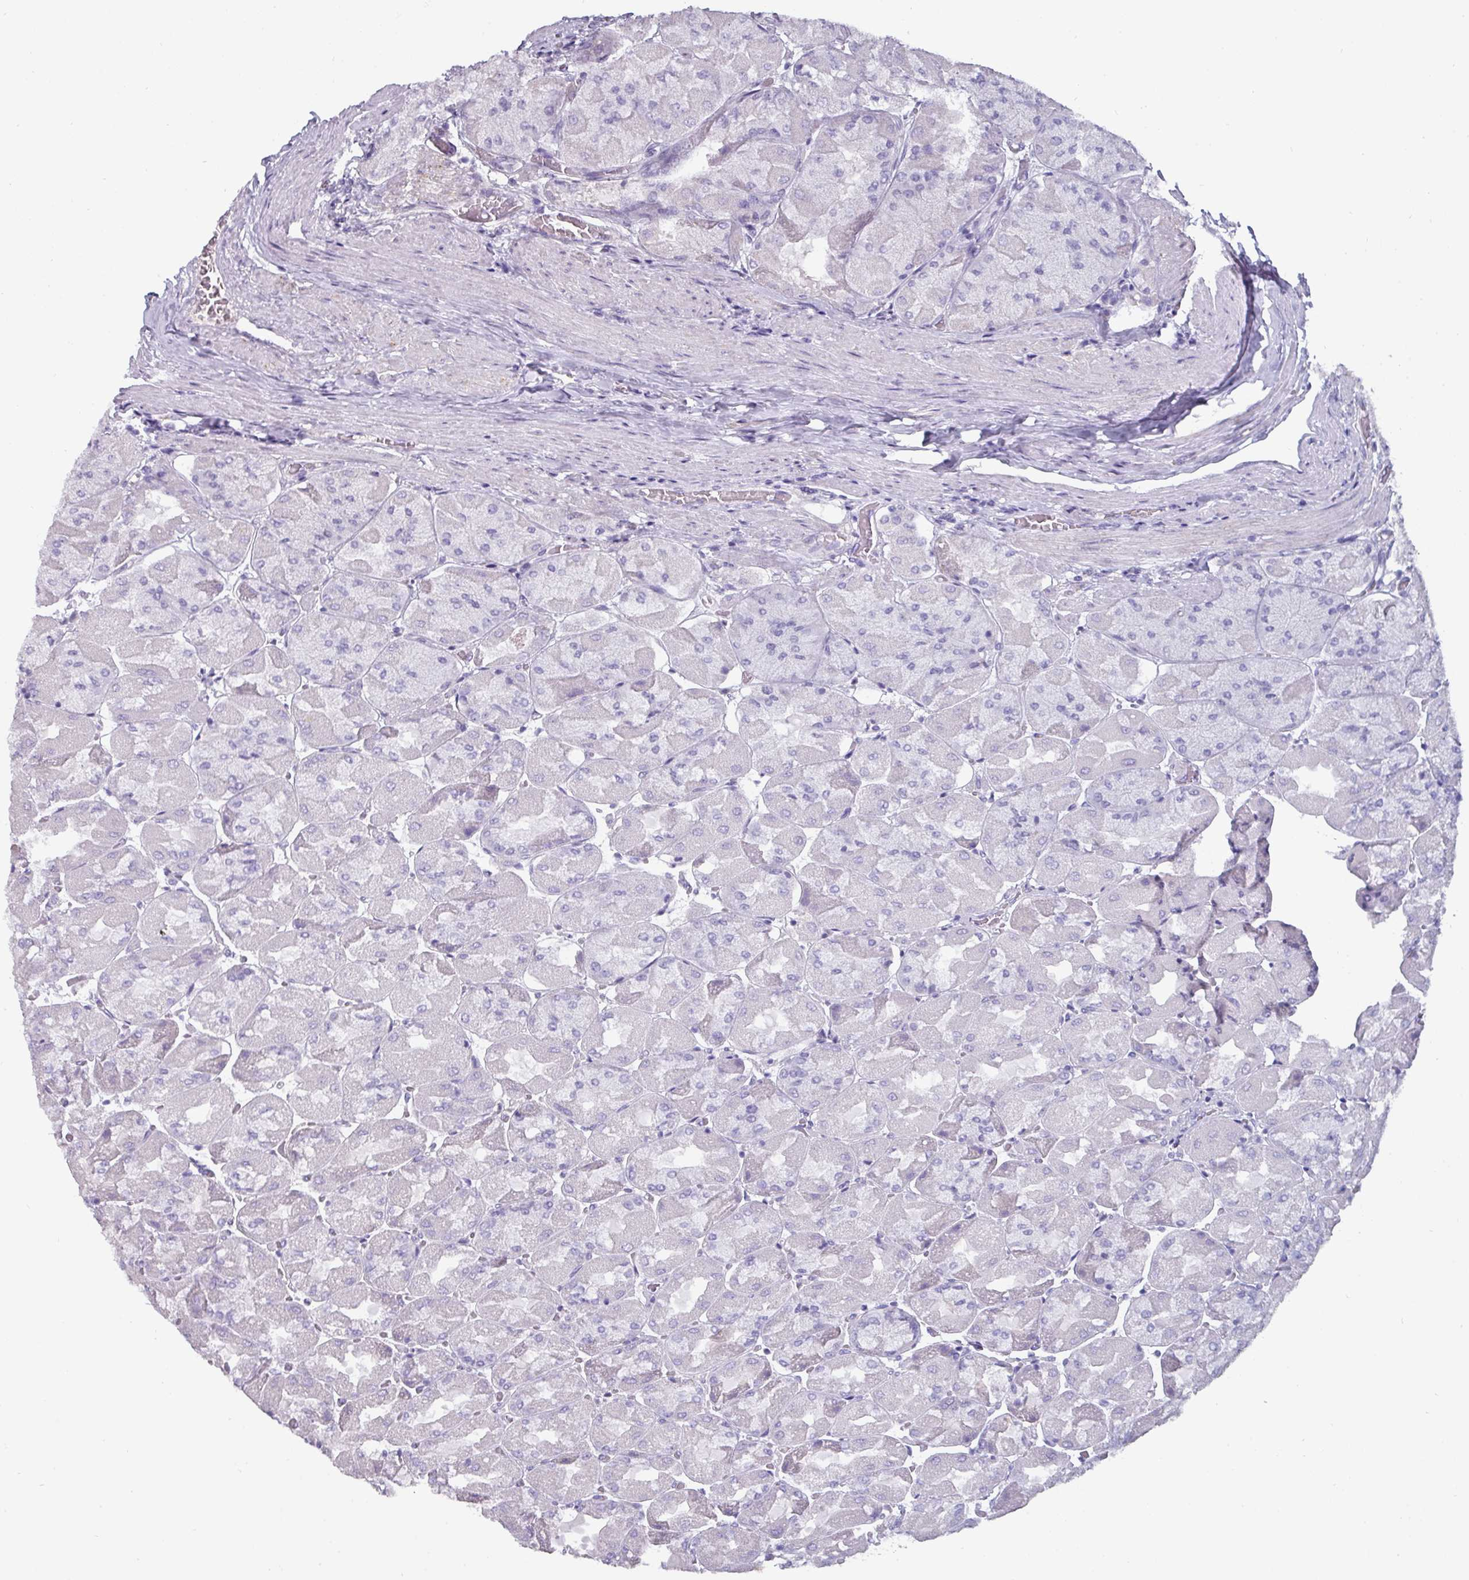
{"staining": {"intensity": "negative", "quantity": "none", "location": "none"}, "tissue": "stomach", "cell_type": "Glandular cells", "image_type": "normal", "snomed": [{"axis": "morphology", "description": "Normal tissue, NOS"}, {"axis": "topography", "description": "Stomach"}], "caption": "High power microscopy histopathology image of an immunohistochemistry histopathology image of normal stomach, revealing no significant expression in glandular cells.", "gene": "EYA3", "patient": {"sex": "female", "age": 61}}